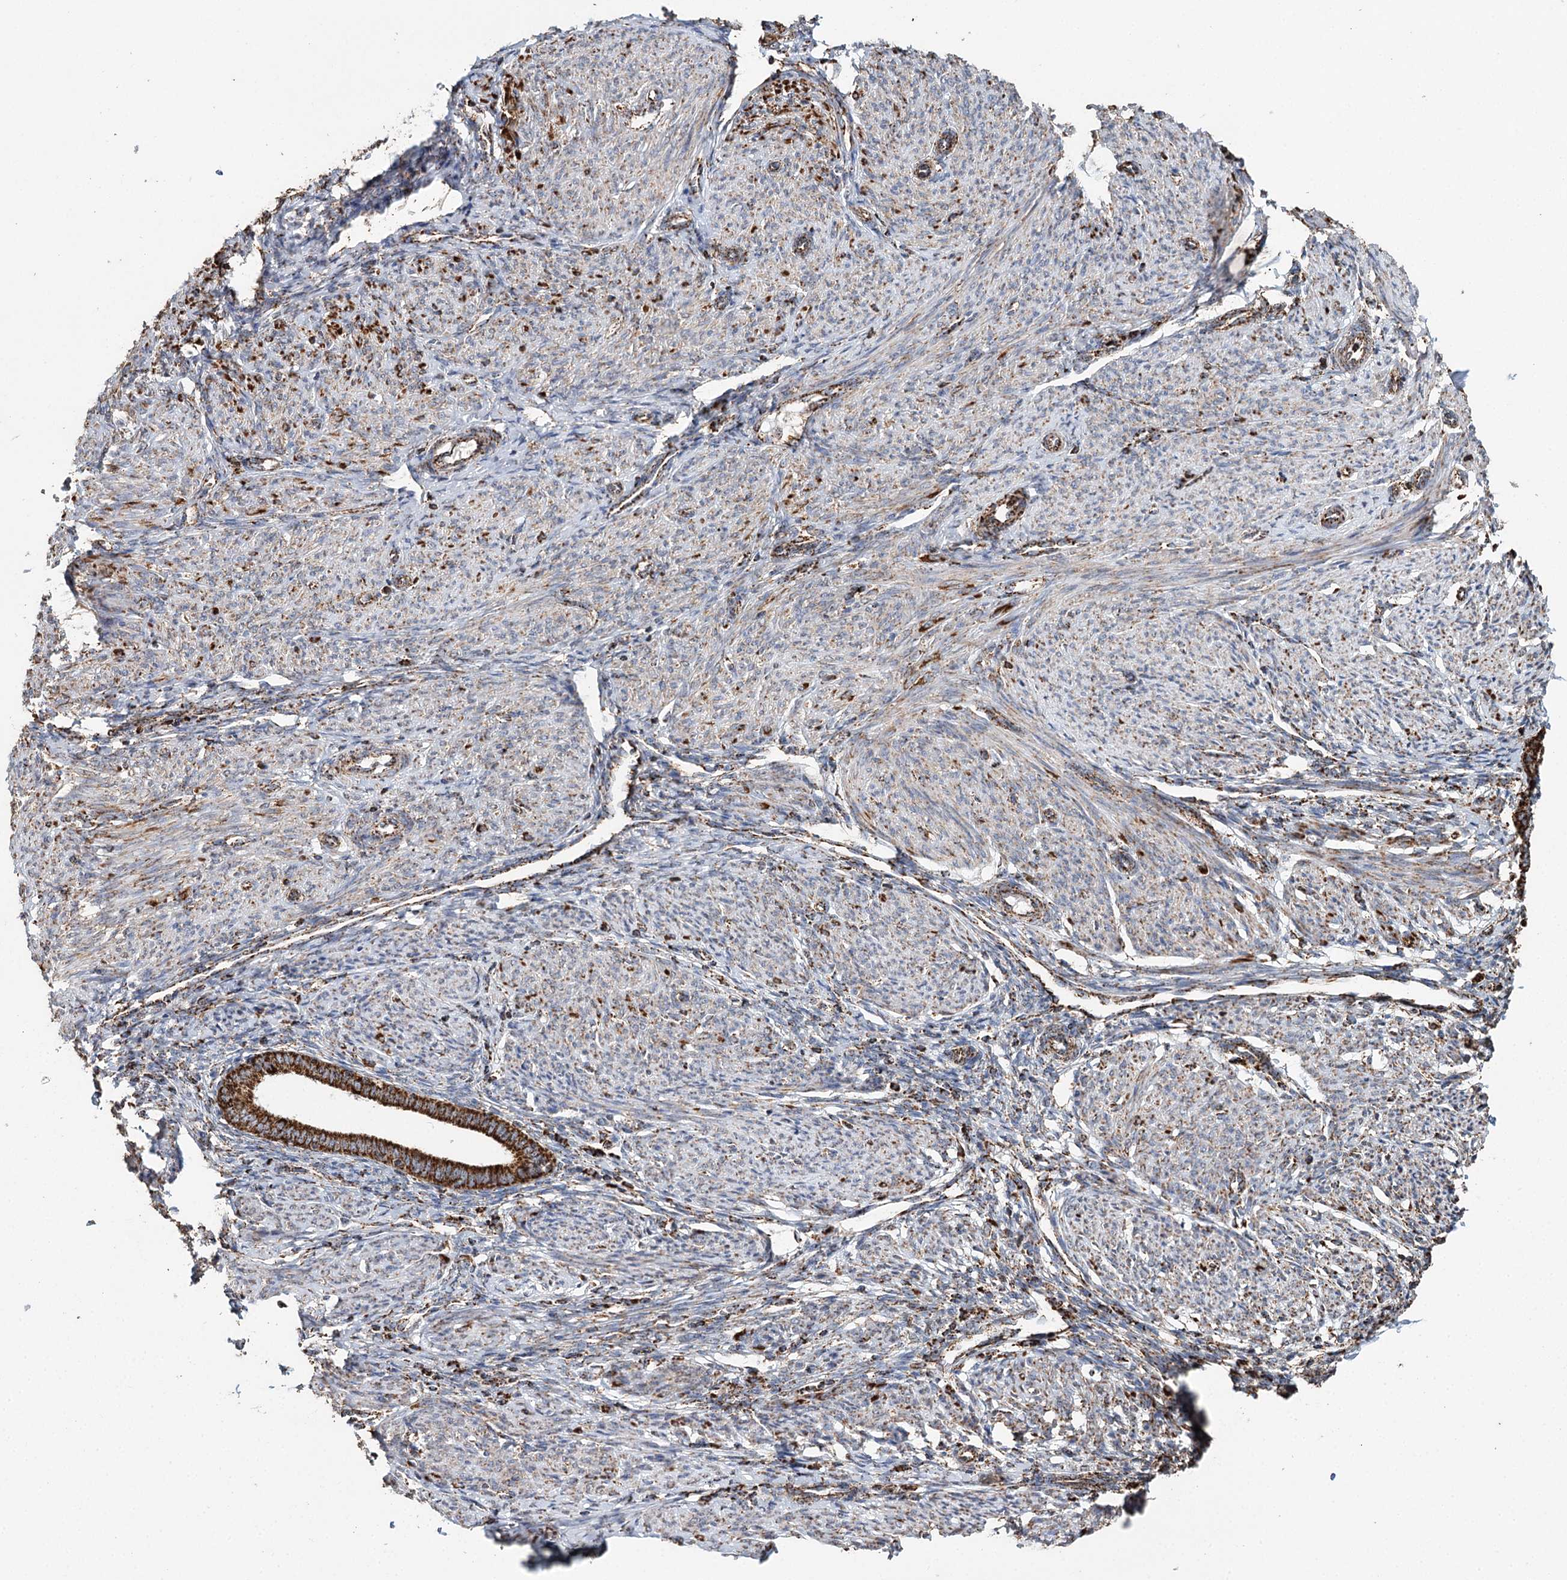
{"staining": {"intensity": "moderate", "quantity": ">75%", "location": "cytoplasmic/membranous"}, "tissue": "endometrium", "cell_type": "Cells in endometrial stroma", "image_type": "normal", "snomed": [{"axis": "morphology", "description": "Normal tissue, NOS"}, {"axis": "topography", "description": "Endometrium"}], "caption": "Immunohistochemical staining of unremarkable endometrium exhibits >75% levels of moderate cytoplasmic/membranous protein positivity in about >75% of cells in endometrial stroma.", "gene": "APH1A", "patient": {"sex": "female", "age": 72}}